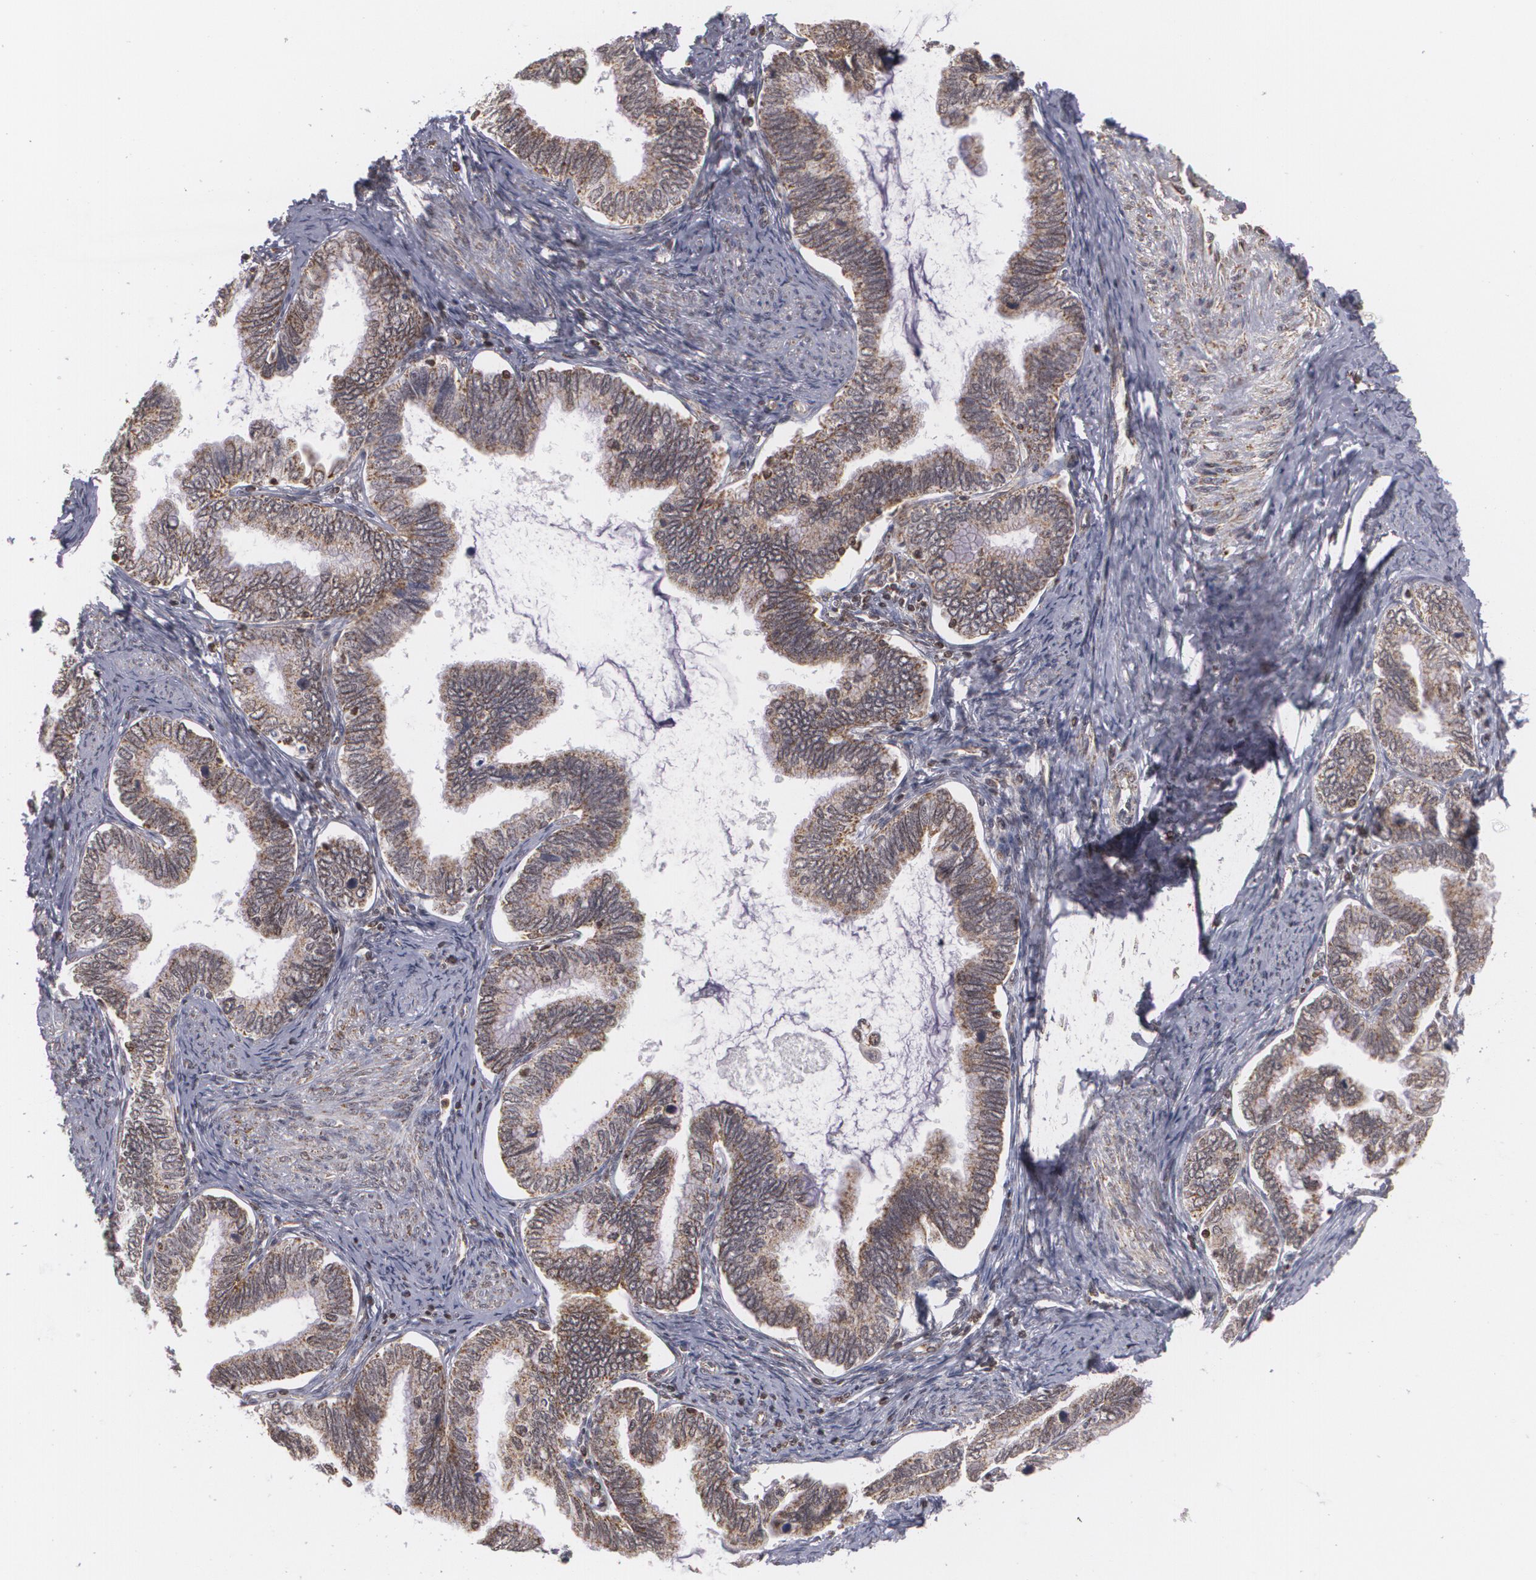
{"staining": {"intensity": "weak", "quantity": ">75%", "location": "cytoplasmic/membranous"}, "tissue": "cervical cancer", "cell_type": "Tumor cells", "image_type": "cancer", "snomed": [{"axis": "morphology", "description": "Adenocarcinoma, NOS"}, {"axis": "topography", "description": "Cervix"}], "caption": "Protein expression analysis of human adenocarcinoma (cervical) reveals weak cytoplasmic/membranous staining in about >75% of tumor cells.", "gene": "MXD1", "patient": {"sex": "female", "age": 49}}